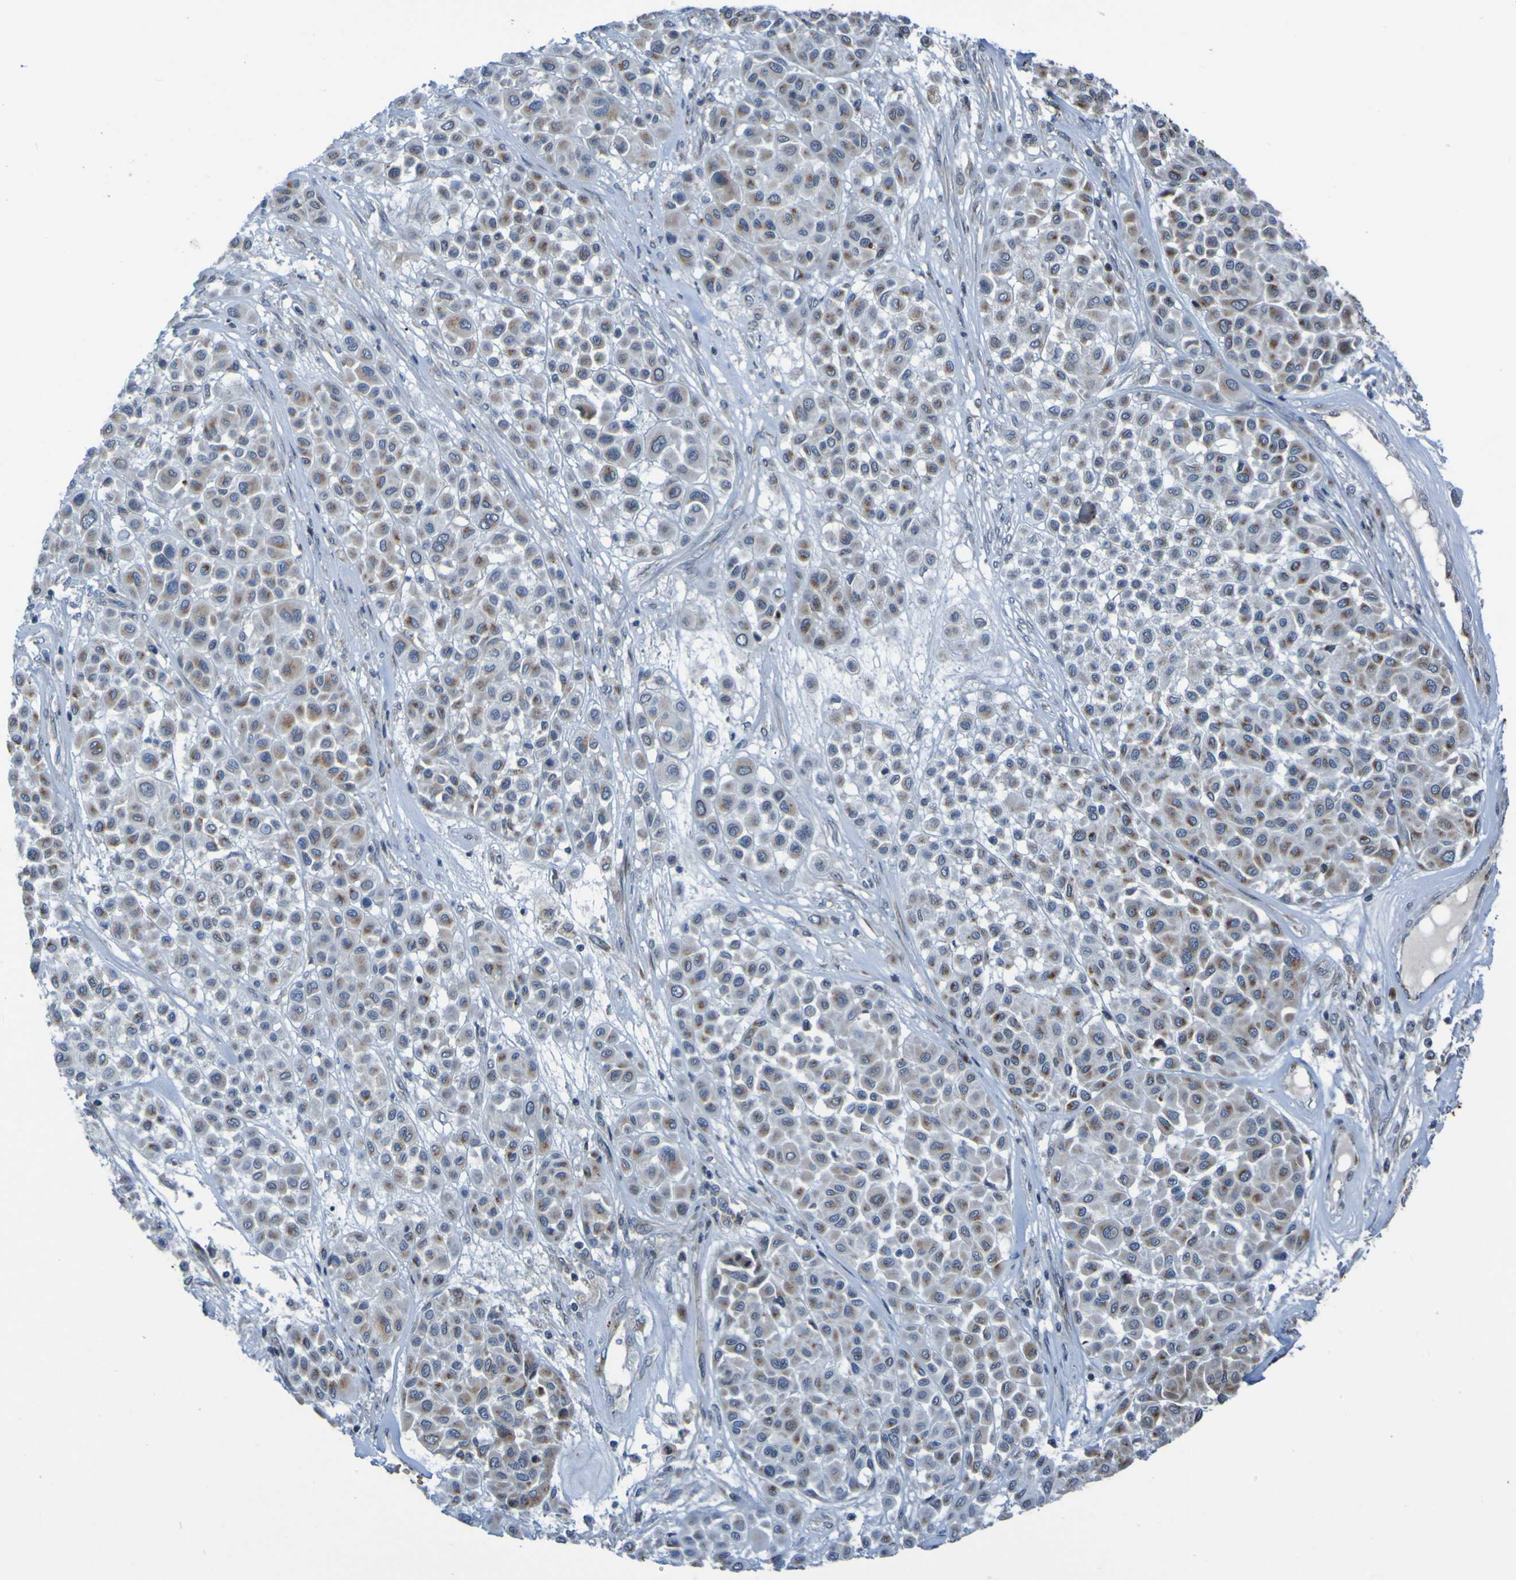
{"staining": {"intensity": "moderate", "quantity": "<25%", "location": "cytoplasmic/membranous"}, "tissue": "melanoma", "cell_type": "Tumor cells", "image_type": "cancer", "snomed": [{"axis": "morphology", "description": "Malignant melanoma, Metastatic site"}, {"axis": "topography", "description": "Soft tissue"}], "caption": "Immunohistochemical staining of human malignant melanoma (metastatic site) displays low levels of moderate cytoplasmic/membranous protein expression in about <25% of tumor cells. Using DAB (3,3'-diaminobenzidine) (brown) and hematoxylin (blue) stains, captured at high magnification using brightfield microscopy.", "gene": "UNG", "patient": {"sex": "male", "age": 41}}